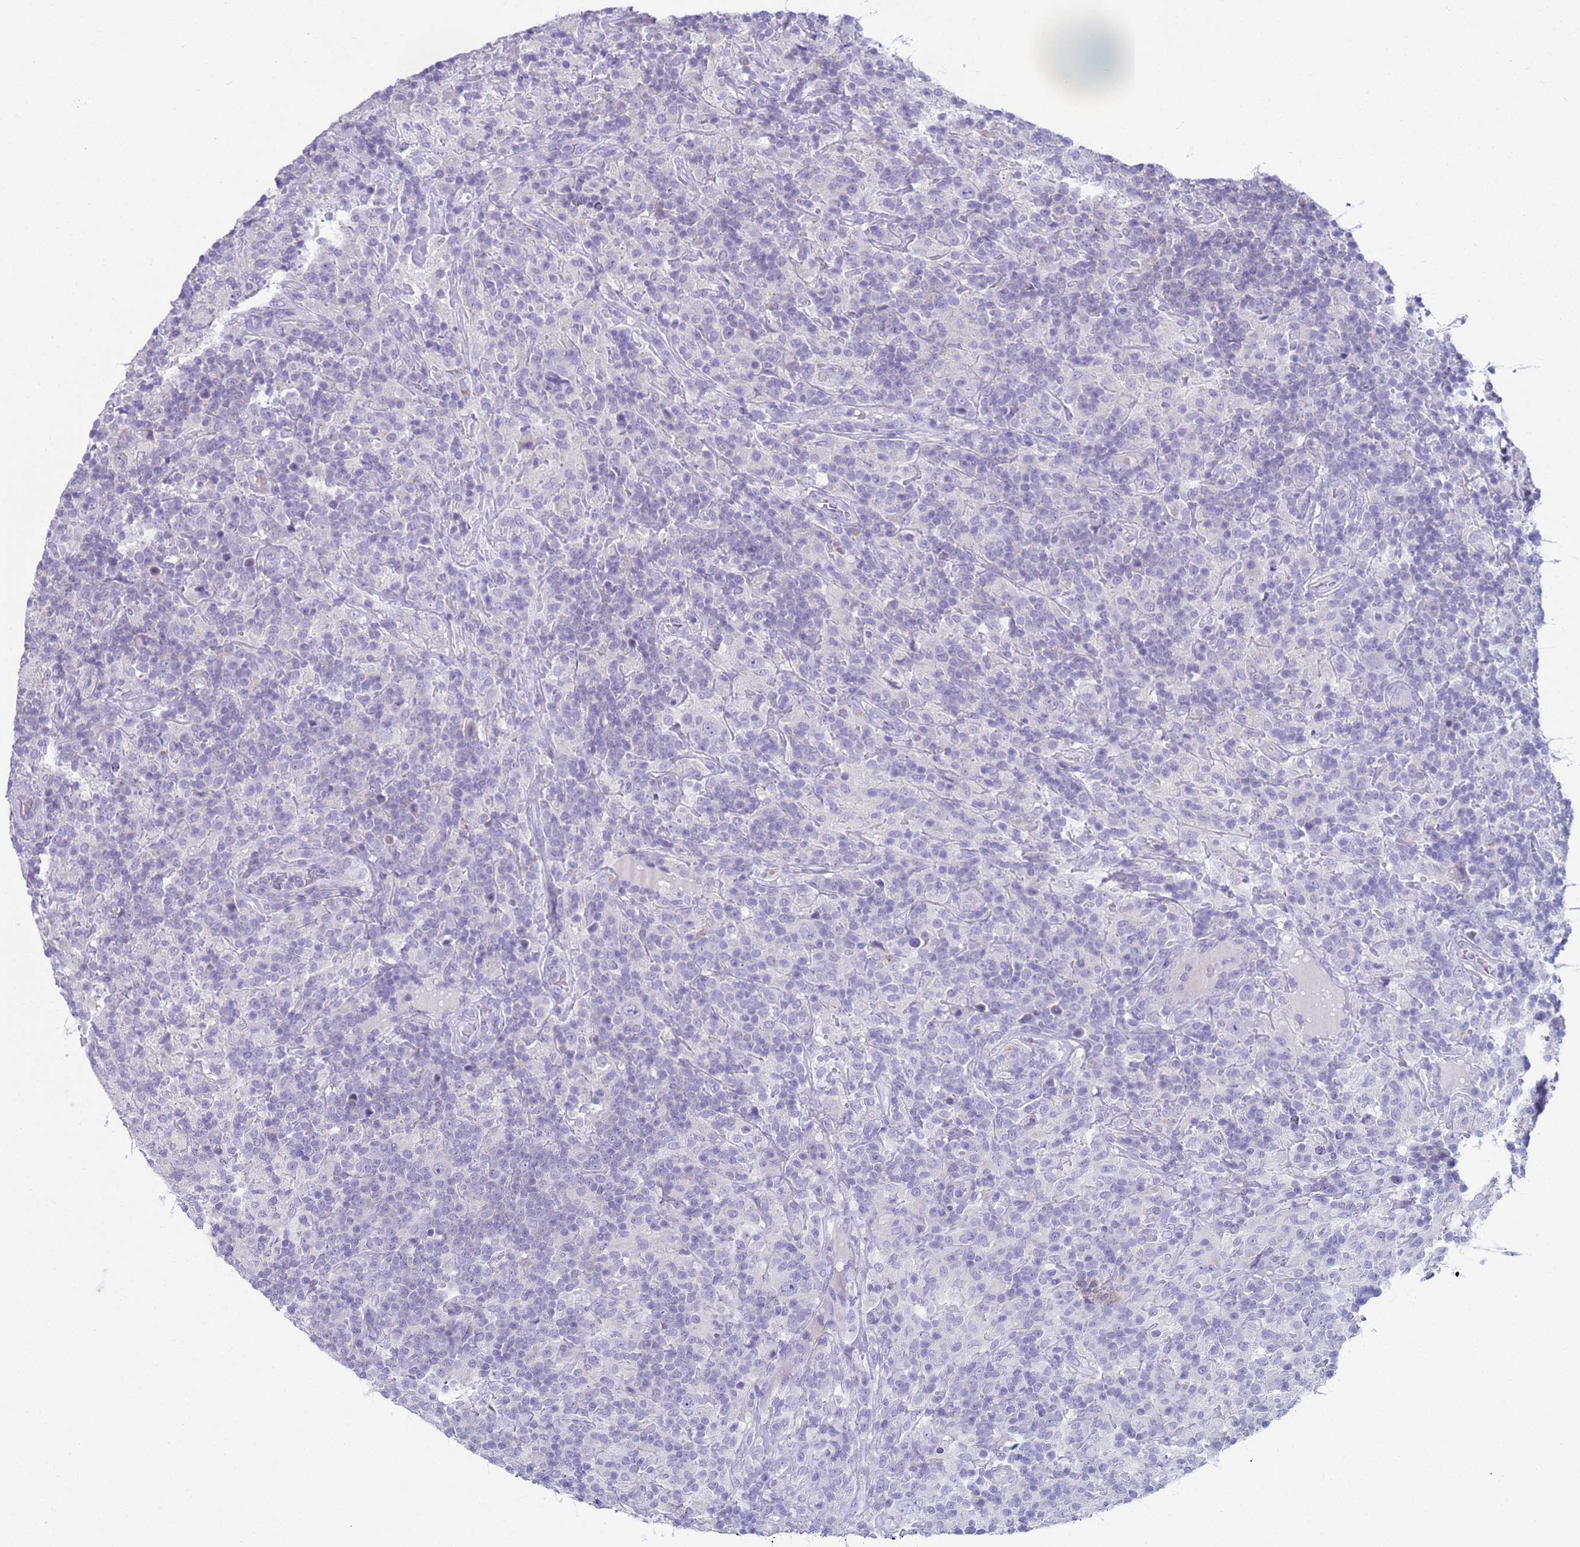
{"staining": {"intensity": "negative", "quantity": "none", "location": "none"}, "tissue": "lymphoma", "cell_type": "Tumor cells", "image_type": "cancer", "snomed": [{"axis": "morphology", "description": "Hodgkin's disease, NOS"}, {"axis": "topography", "description": "Lymph node"}], "caption": "Human Hodgkin's disease stained for a protein using immunohistochemistry reveals no staining in tumor cells.", "gene": "CR1", "patient": {"sex": "male", "age": 70}}